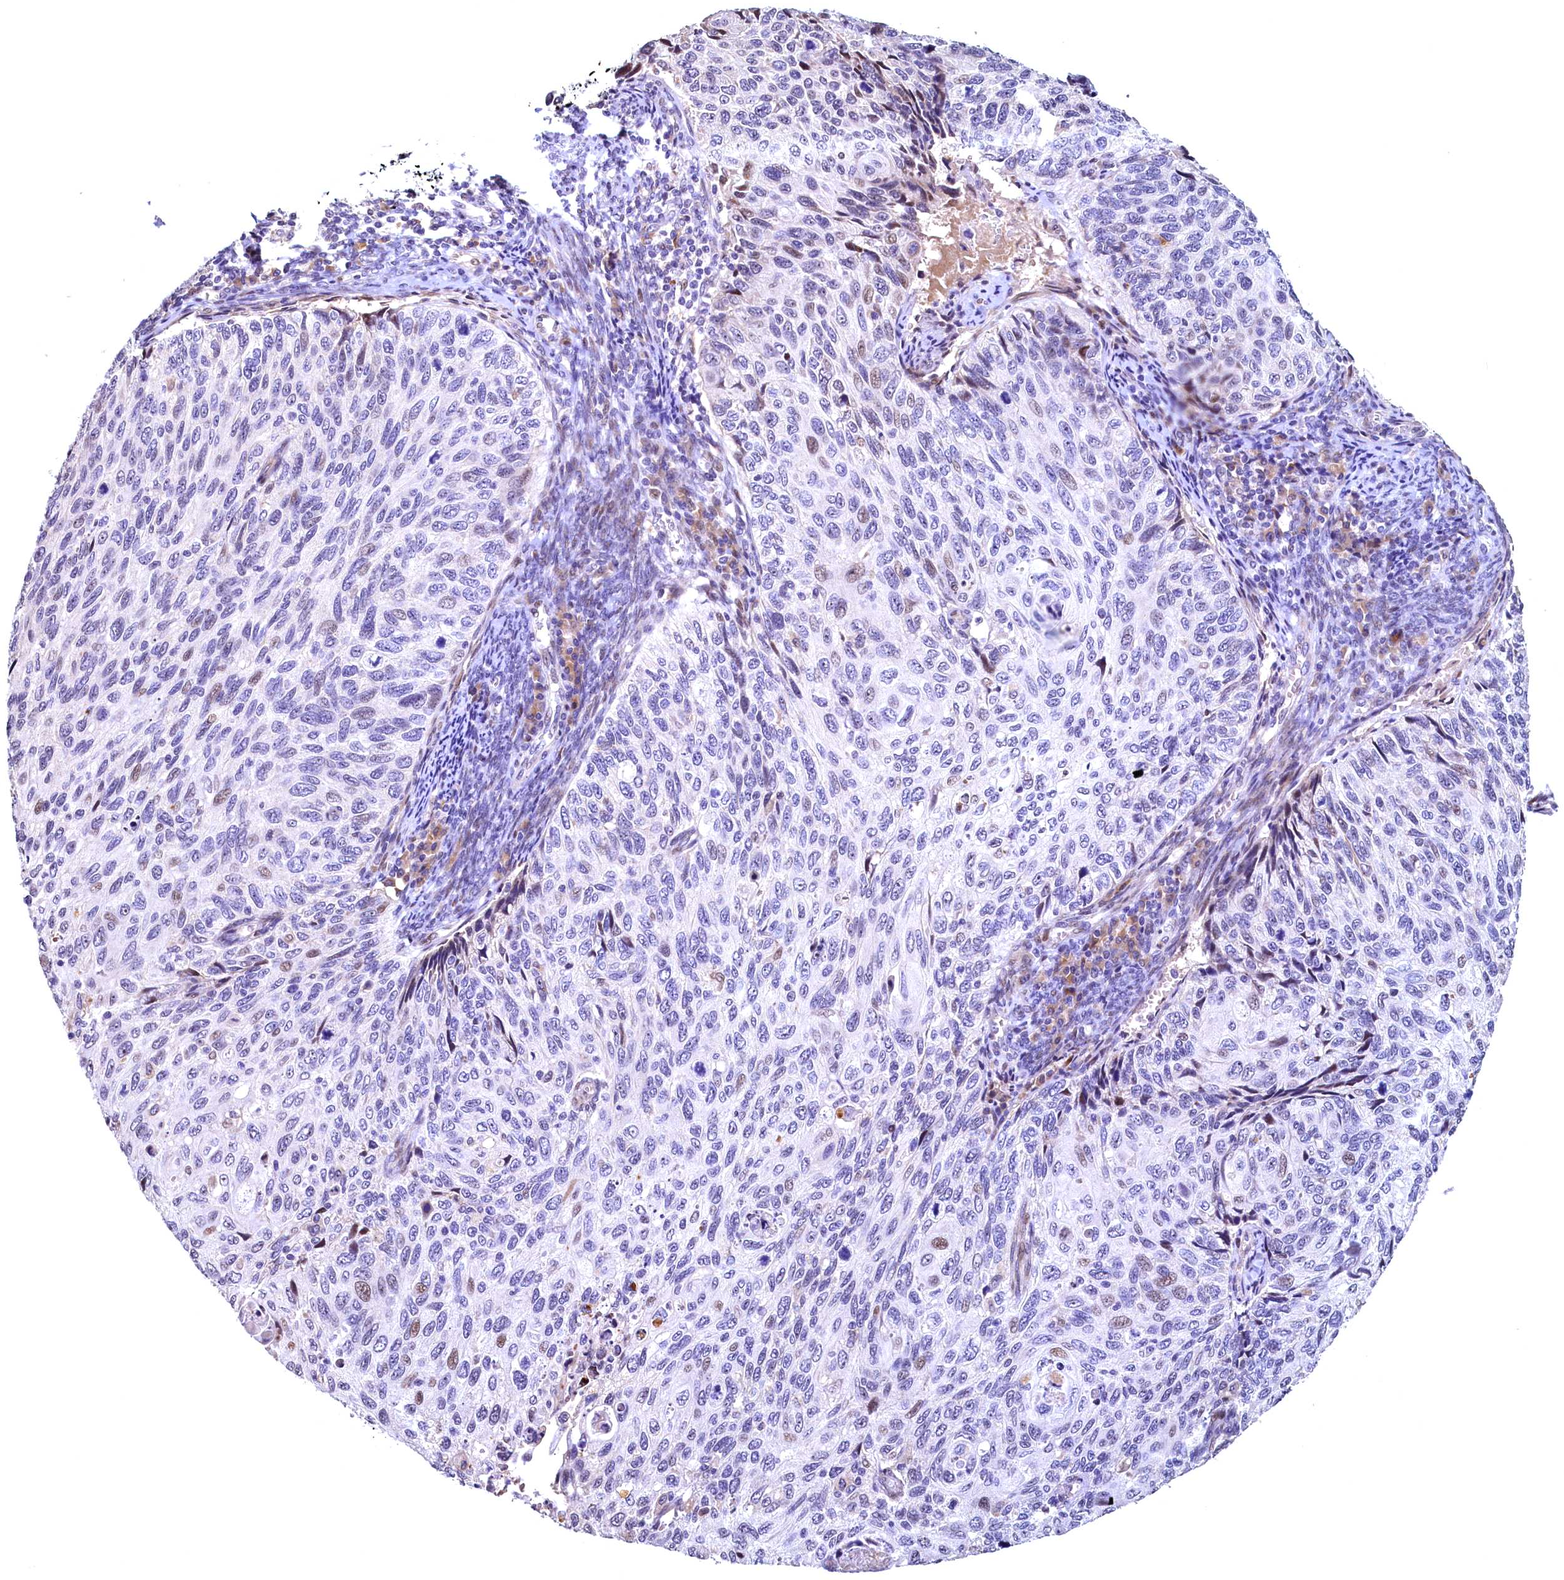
{"staining": {"intensity": "moderate", "quantity": "<25%", "location": "nuclear"}, "tissue": "cervical cancer", "cell_type": "Tumor cells", "image_type": "cancer", "snomed": [{"axis": "morphology", "description": "Squamous cell carcinoma, NOS"}, {"axis": "topography", "description": "Cervix"}], "caption": "The photomicrograph shows immunohistochemical staining of squamous cell carcinoma (cervical). There is moderate nuclear staining is identified in approximately <25% of tumor cells. The protein of interest is stained brown, and the nuclei are stained in blue (DAB IHC with brightfield microscopy, high magnification).", "gene": "LATS2", "patient": {"sex": "female", "age": 70}}